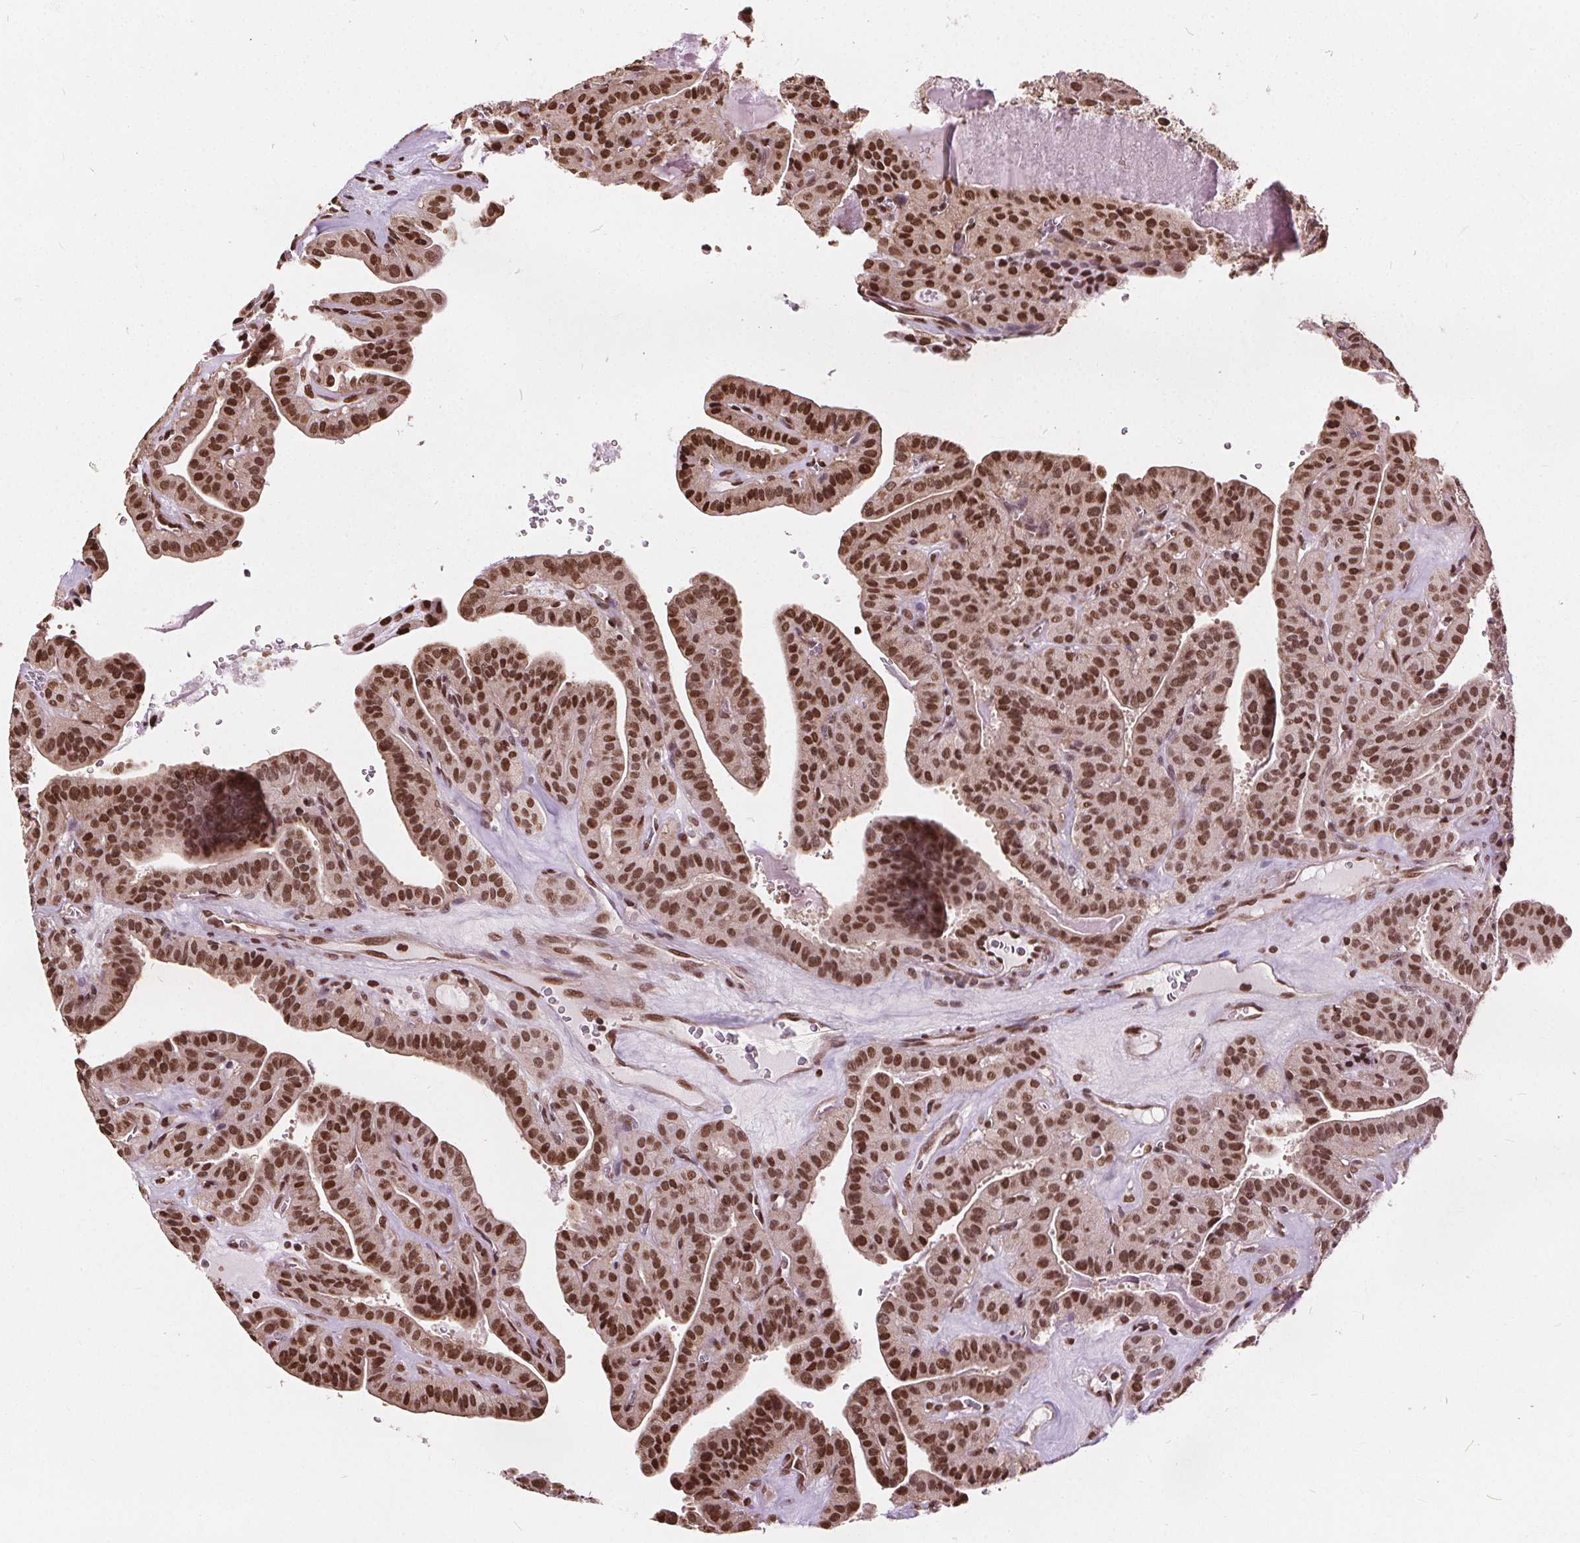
{"staining": {"intensity": "strong", "quantity": ">75%", "location": "nuclear"}, "tissue": "thyroid cancer", "cell_type": "Tumor cells", "image_type": "cancer", "snomed": [{"axis": "morphology", "description": "Papillary adenocarcinoma, NOS"}, {"axis": "topography", "description": "Thyroid gland"}], "caption": "An IHC micrograph of neoplastic tissue is shown. Protein staining in brown highlights strong nuclear positivity in thyroid cancer (papillary adenocarcinoma) within tumor cells.", "gene": "ISLR2", "patient": {"sex": "male", "age": 52}}